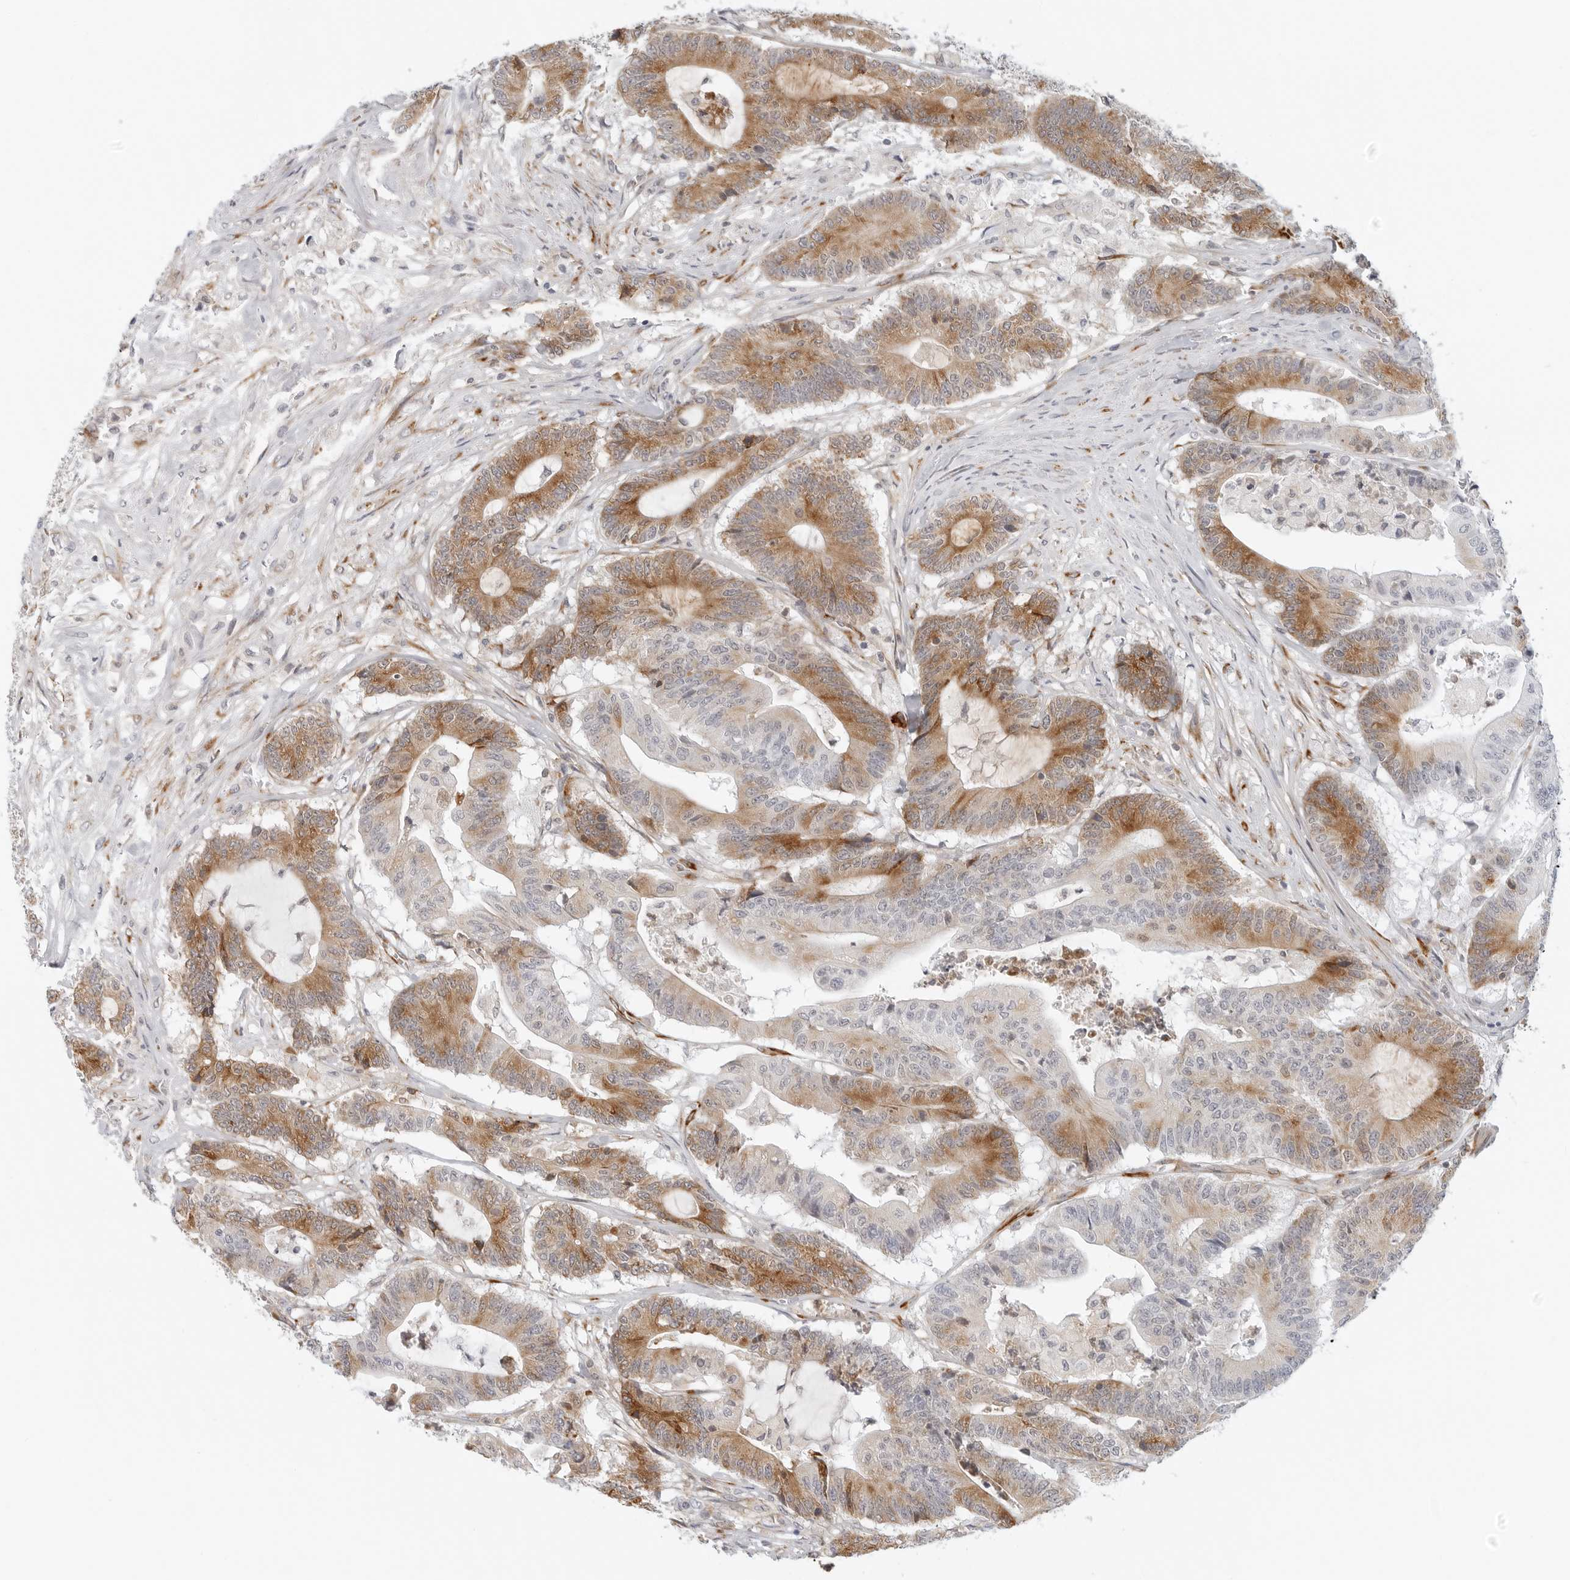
{"staining": {"intensity": "moderate", "quantity": ">75%", "location": "cytoplasmic/membranous"}, "tissue": "colorectal cancer", "cell_type": "Tumor cells", "image_type": "cancer", "snomed": [{"axis": "morphology", "description": "Adenocarcinoma, NOS"}, {"axis": "topography", "description": "Colon"}], "caption": "This micrograph exhibits immunohistochemistry (IHC) staining of colorectal adenocarcinoma, with medium moderate cytoplasmic/membranous expression in approximately >75% of tumor cells.", "gene": "C1QTNF1", "patient": {"sex": "female", "age": 84}}